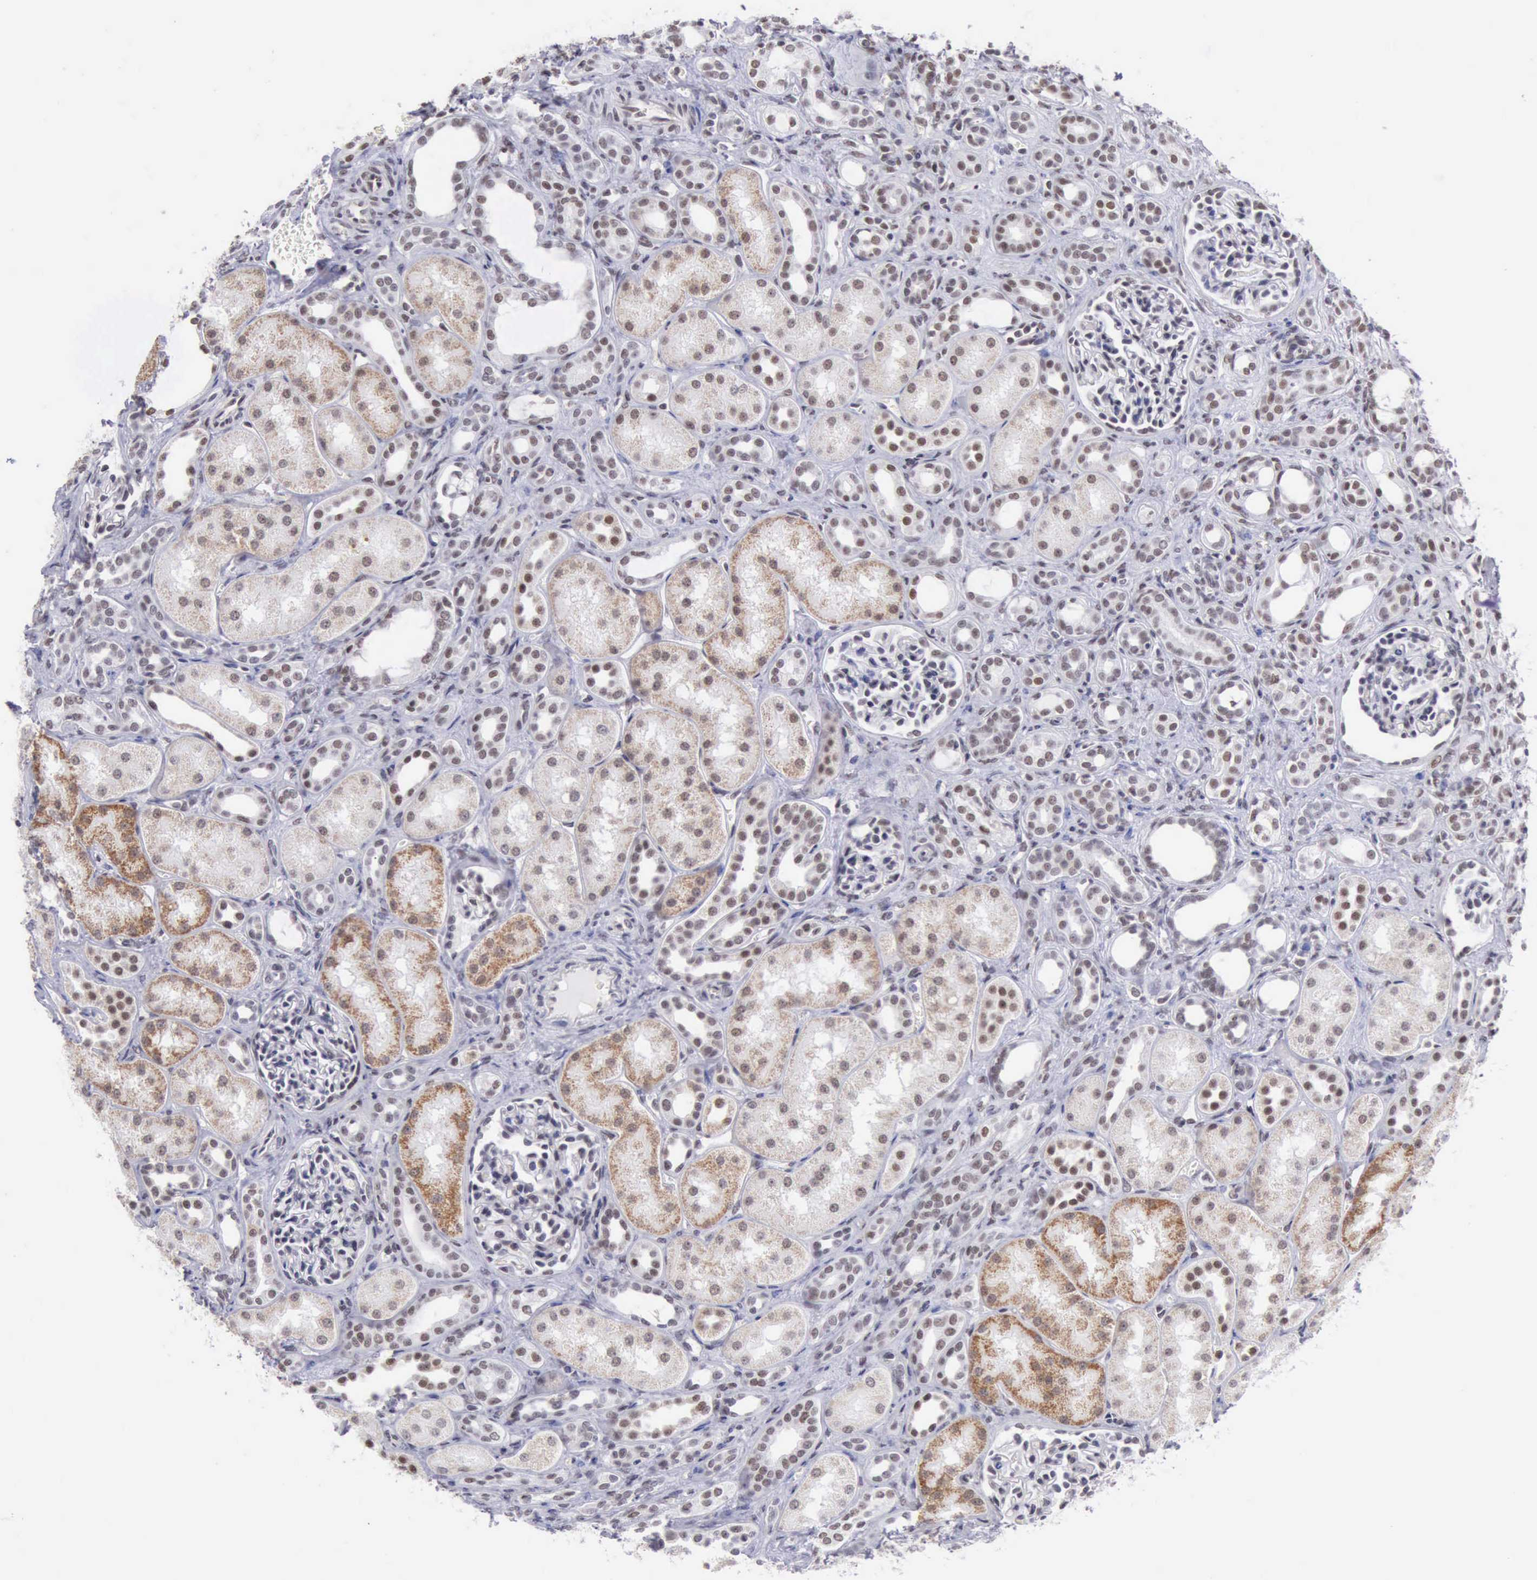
{"staining": {"intensity": "negative", "quantity": "none", "location": "none"}, "tissue": "kidney", "cell_type": "Cells in glomeruli", "image_type": "normal", "snomed": [{"axis": "morphology", "description": "Normal tissue, NOS"}, {"axis": "topography", "description": "Kidney"}], "caption": "Image shows no significant protein positivity in cells in glomeruli of normal kidney.", "gene": "ERCC4", "patient": {"sex": "male", "age": 7}}